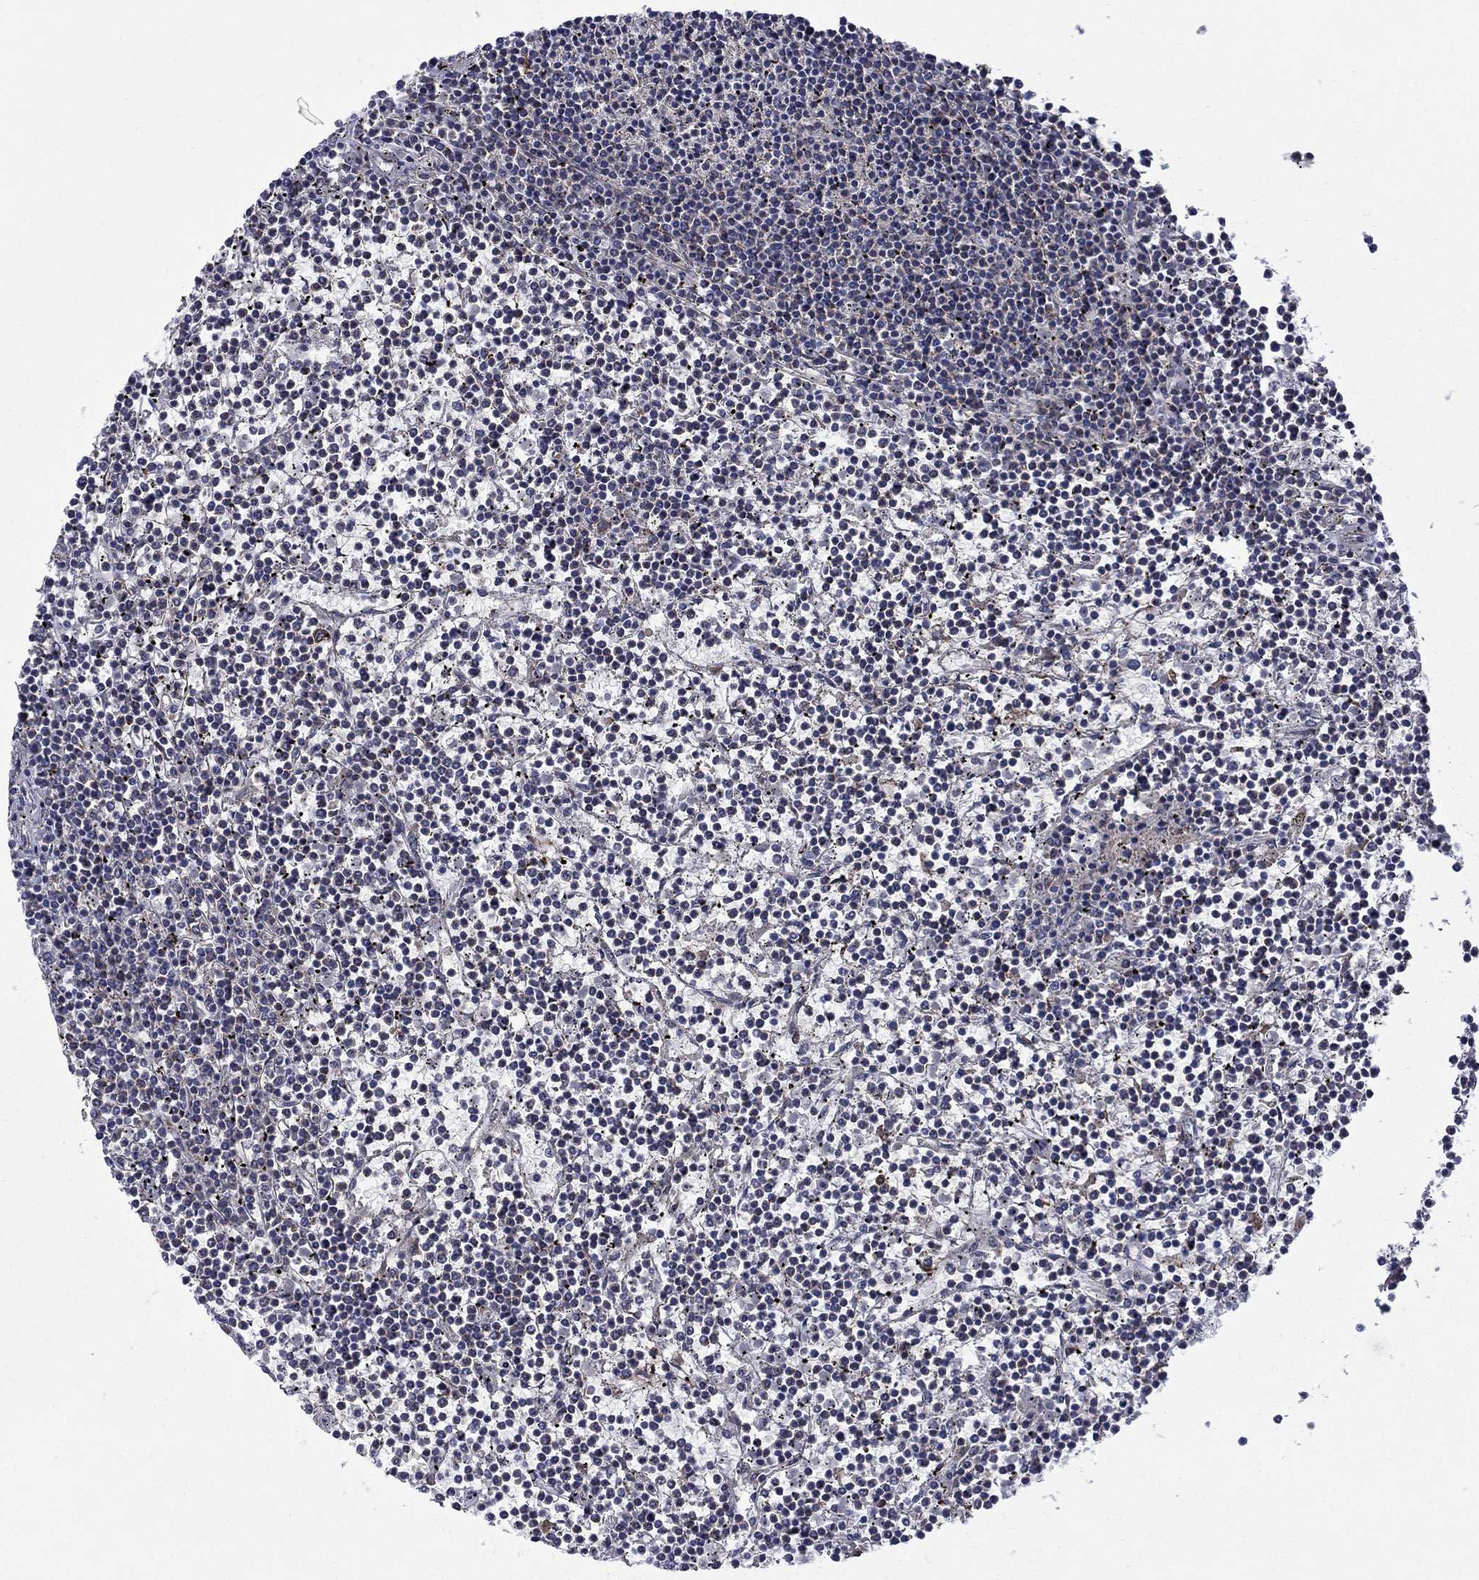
{"staining": {"intensity": "negative", "quantity": "none", "location": "none"}, "tissue": "lymphoma", "cell_type": "Tumor cells", "image_type": "cancer", "snomed": [{"axis": "morphology", "description": "Malignant lymphoma, non-Hodgkin's type, Low grade"}, {"axis": "topography", "description": "Spleen"}], "caption": "The histopathology image demonstrates no staining of tumor cells in lymphoma.", "gene": "FRK", "patient": {"sex": "female", "age": 19}}